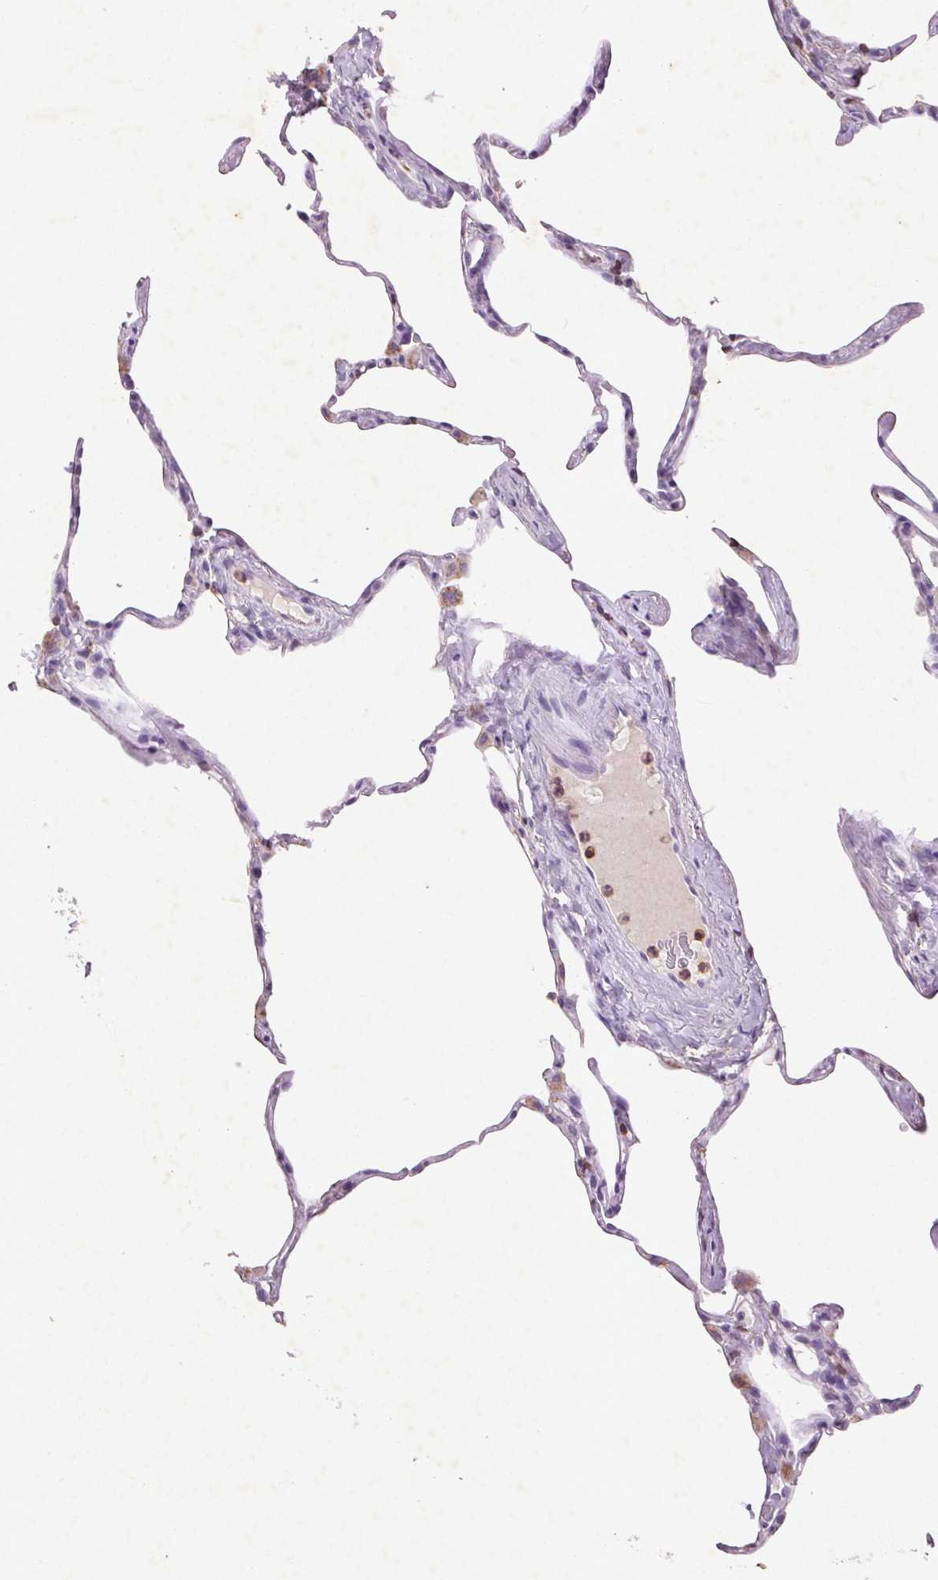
{"staining": {"intensity": "negative", "quantity": "none", "location": "none"}, "tissue": "lung", "cell_type": "Alveolar cells", "image_type": "normal", "snomed": [{"axis": "morphology", "description": "Normal tissue, NOS"}, {"axis": "topography", "description": "Lung"}], "caption": "DAB immunohistochemical staining of normal lung demonstrates no significant positivity in alveolar cells. (DAB IHC visualized using brightfield microscopy, high magnification).", "gene": "FNDC7", "patient": {"sex": "male", "age": 65}}